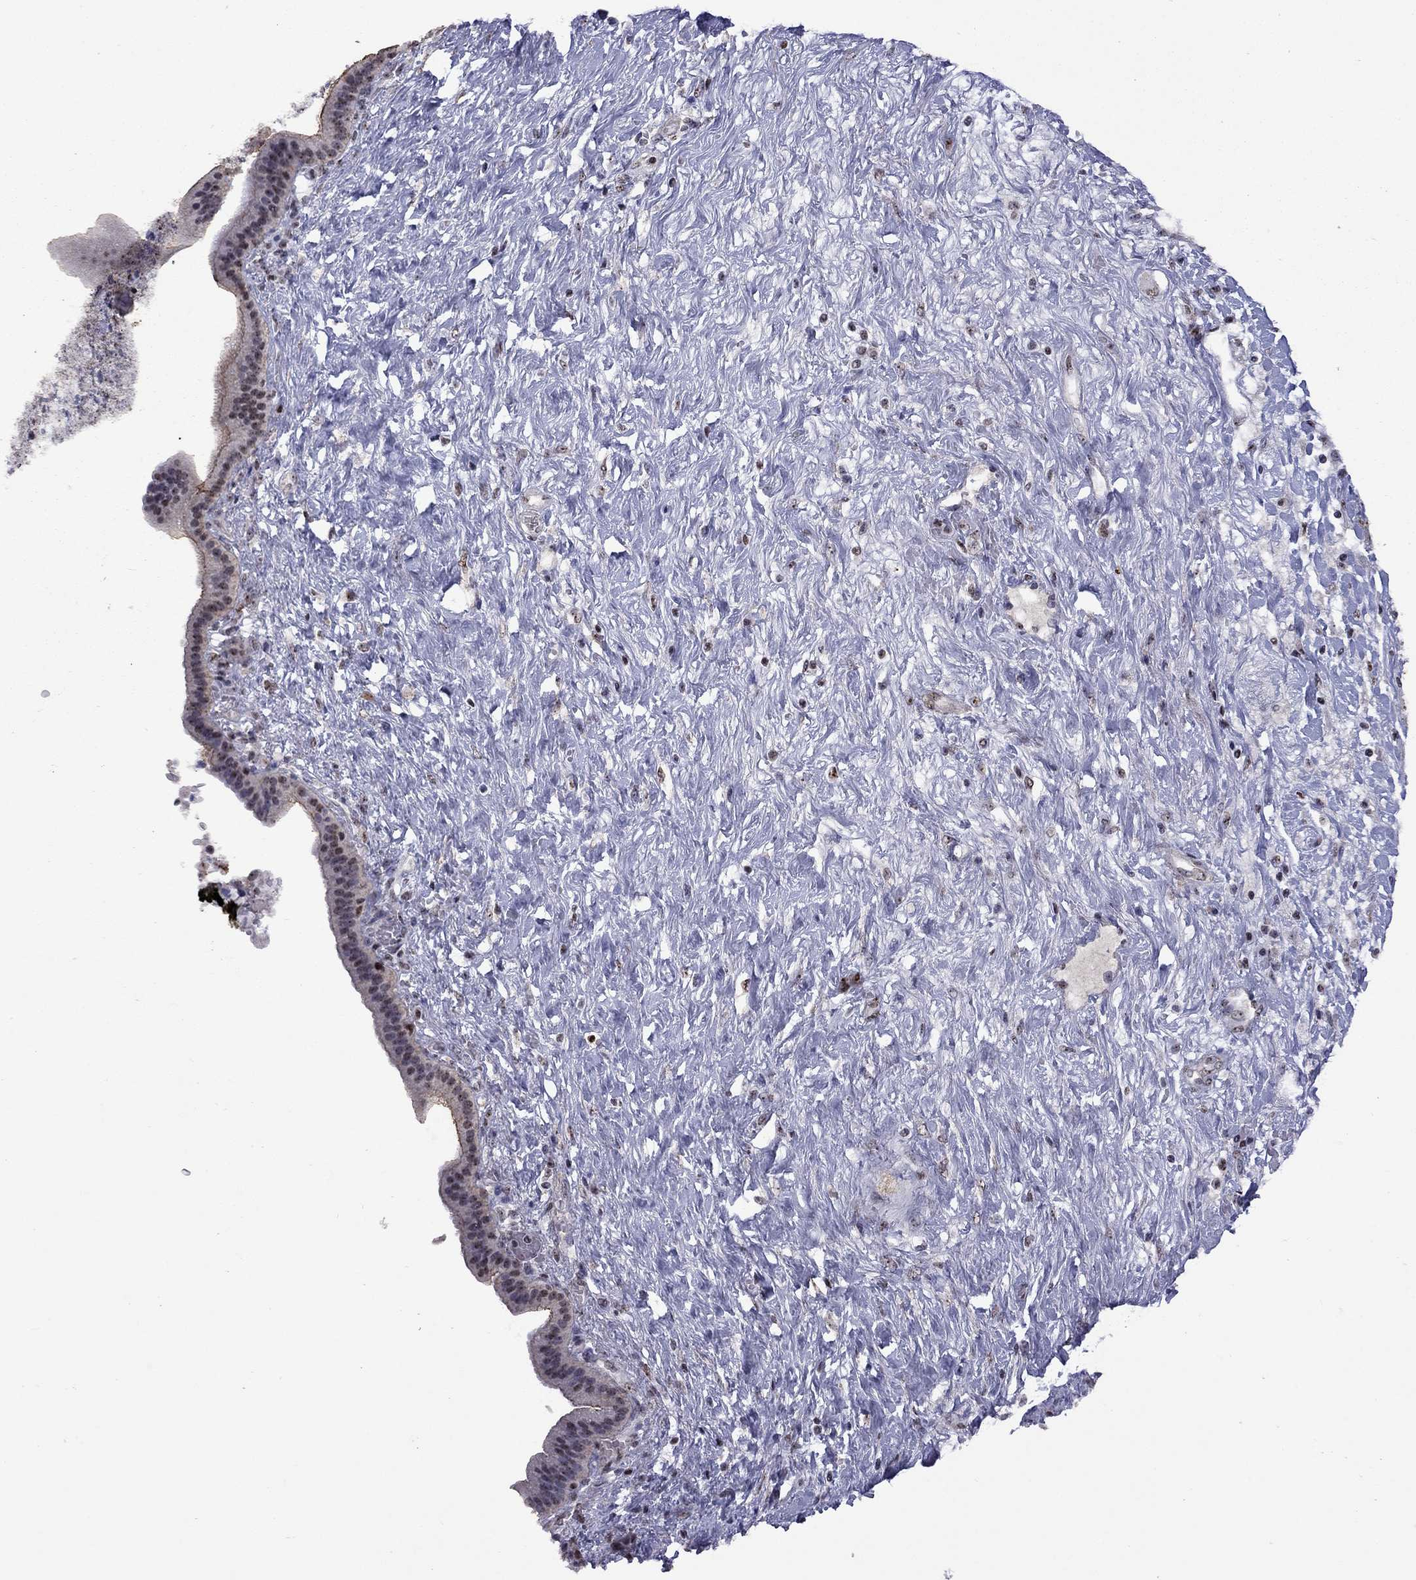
{"staining": {"intensity": "weak", "quantity": "<25%", "location": "cytoplasmic/membranous,nuclear"}, "tissue": "pancreatic cancer", "cell_type": "Tumor cells", "image_type": "cancer", "snomed": [{"axis": "morphology", "description": "Adenocarcinoma, NOS"}, {"axis": "topography", "description": "Pancreas"}], "caption": "The immunohistochemistry image has no significant expression in tumor cells of pancreatic cancer (adenocarcinoma) tissue. (Immunohistochemistry, brightfield microscopy, high magnification).", "gene": "SPOUT1", "patient": {"sex": "male", "age": 44}}